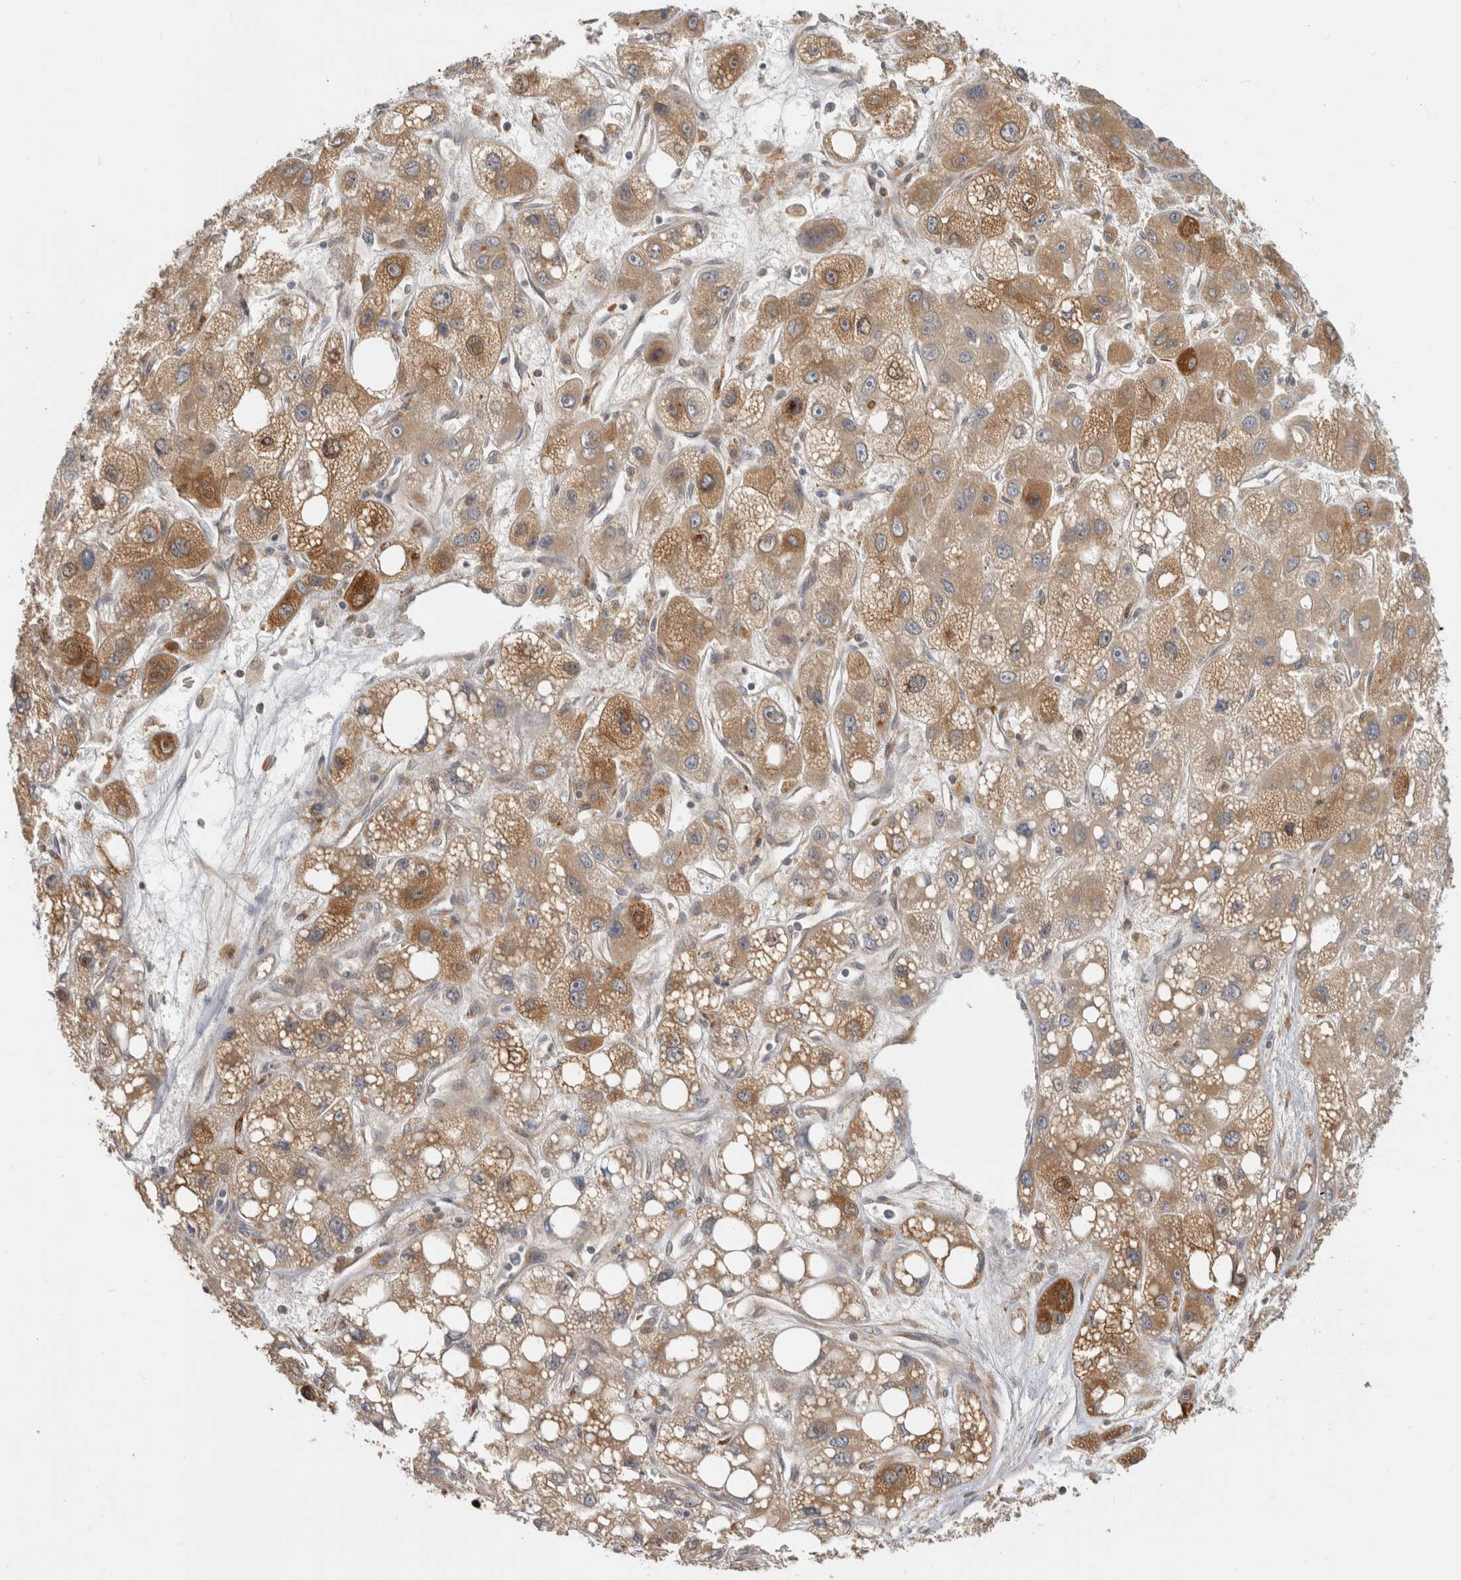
{"staining": {"intensity": "moderate", "quantity": ">75%", "location": "cytoplasmic/membranous"}, "tissue": "liver cancer", "cell_type": "Tumor cells", "image_type": "cancer", "snomed": [{"axis": "morphology", "description": "Carcinoma, Hepatocellular, NOS"}, {"axis": "topography", "description": "Liver"}], "caption": "Liver cancer (hepatocellular carcinoma) tissue exhibits moderate cytoplasmic/membranous staining in about >75% of tumor cells, visualized by immunohistochemistry.", "gene": "APOL2", "patient": {"sex": "male", "age": 55}}